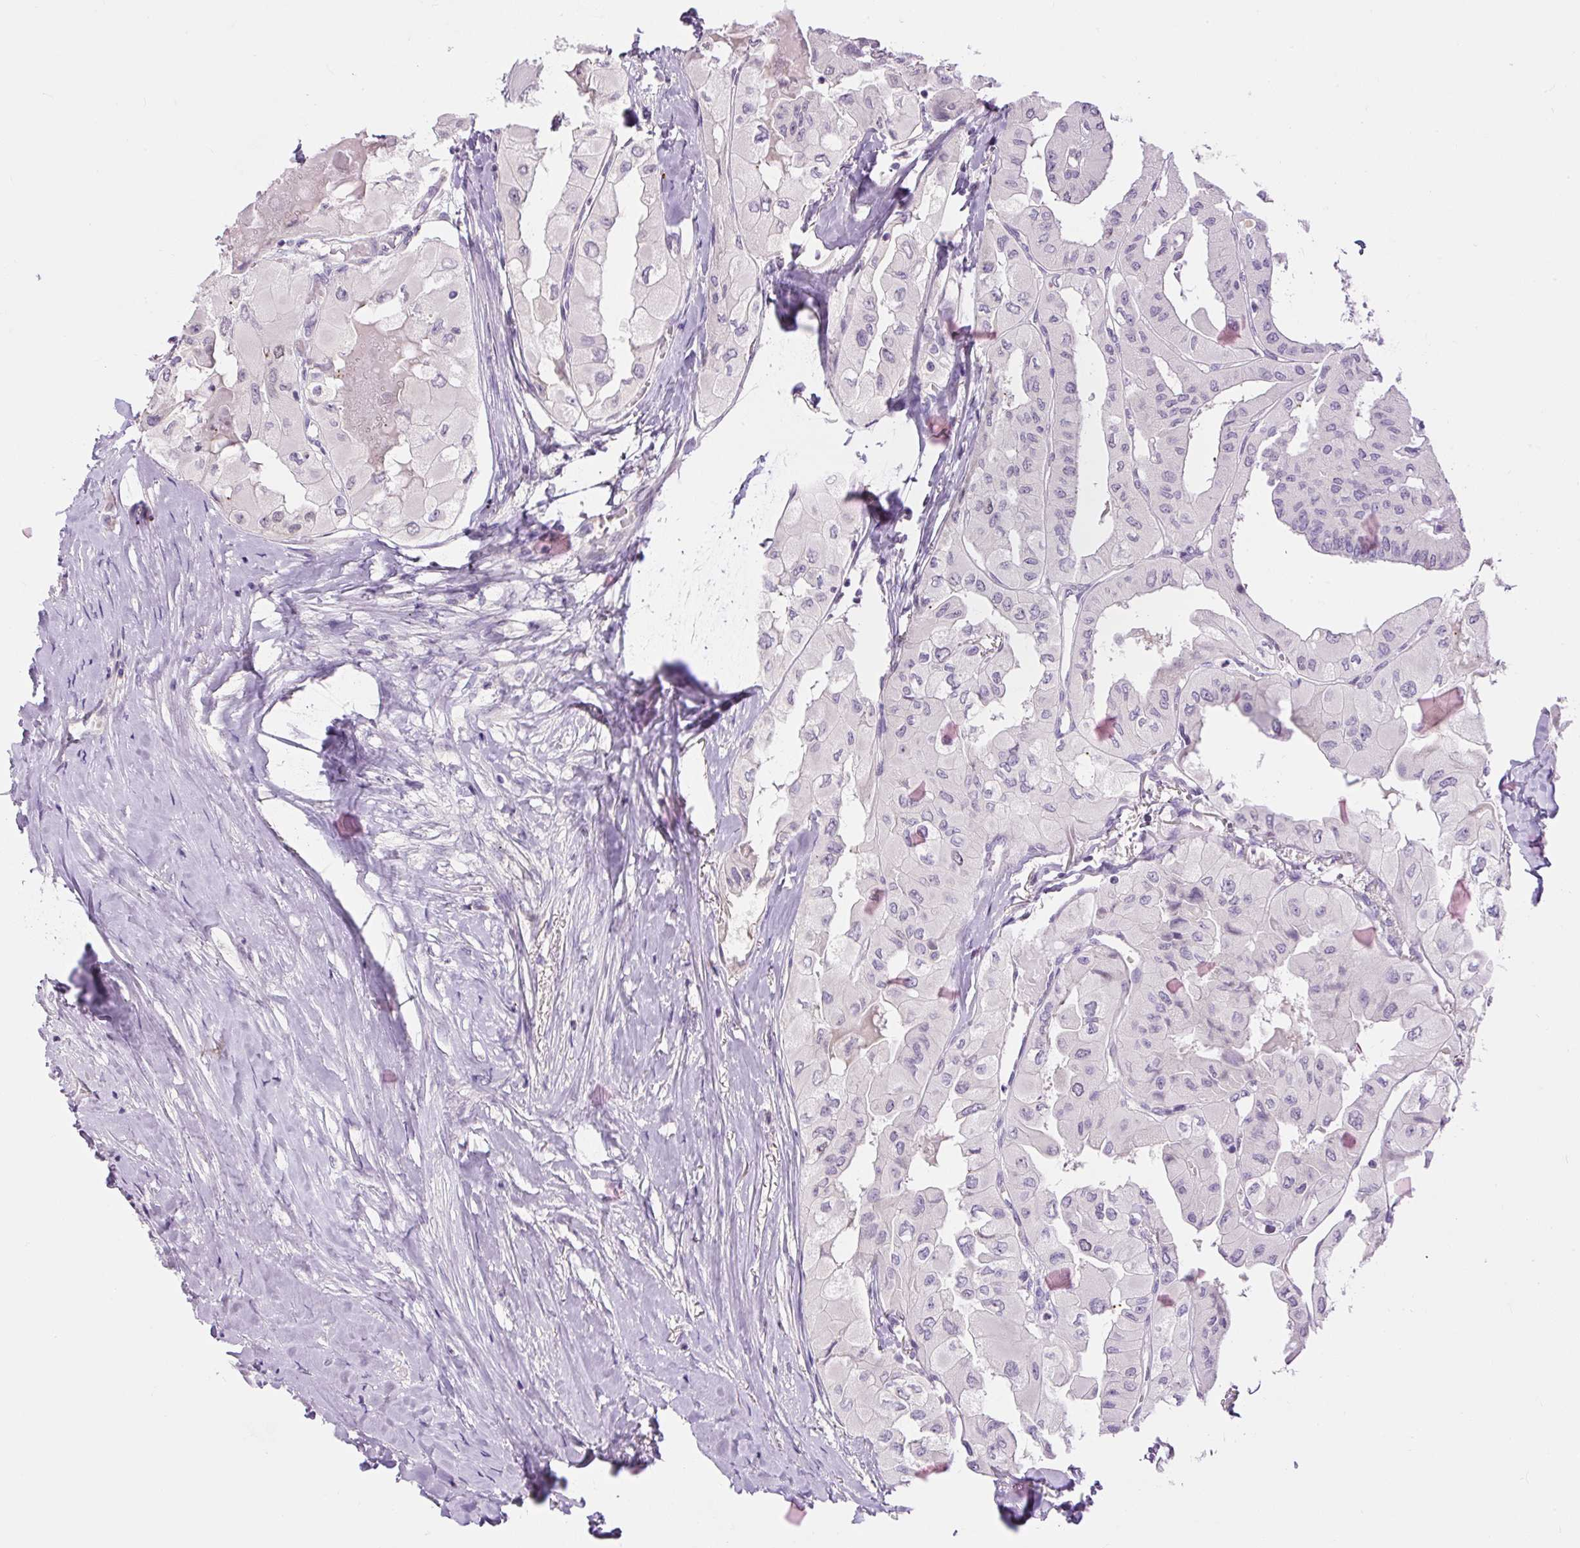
{"staining": {"intensity": "negative", "quantity": "none", "location": "none"}, "tissue": "thyroid cancer", "cell_type": "Tumor cells", "image_type": "cancer", "snomed": [{"axis": "morphology", "description": "Normal tissue, NOS"}, {"axis": "morphology", "description": "Papillary adenocarcinoma, NOS"}, {"axis": "topography", "description": "Thyroid gland"}], "caption": "The immunohistochemistry (IHC) image has no significant expression in tumor cells of thyroid cancer (papillary adenocarcinoma) tissue.", "gene": "RACGAP1", "patient": {"sex": "female", "age": 59}}